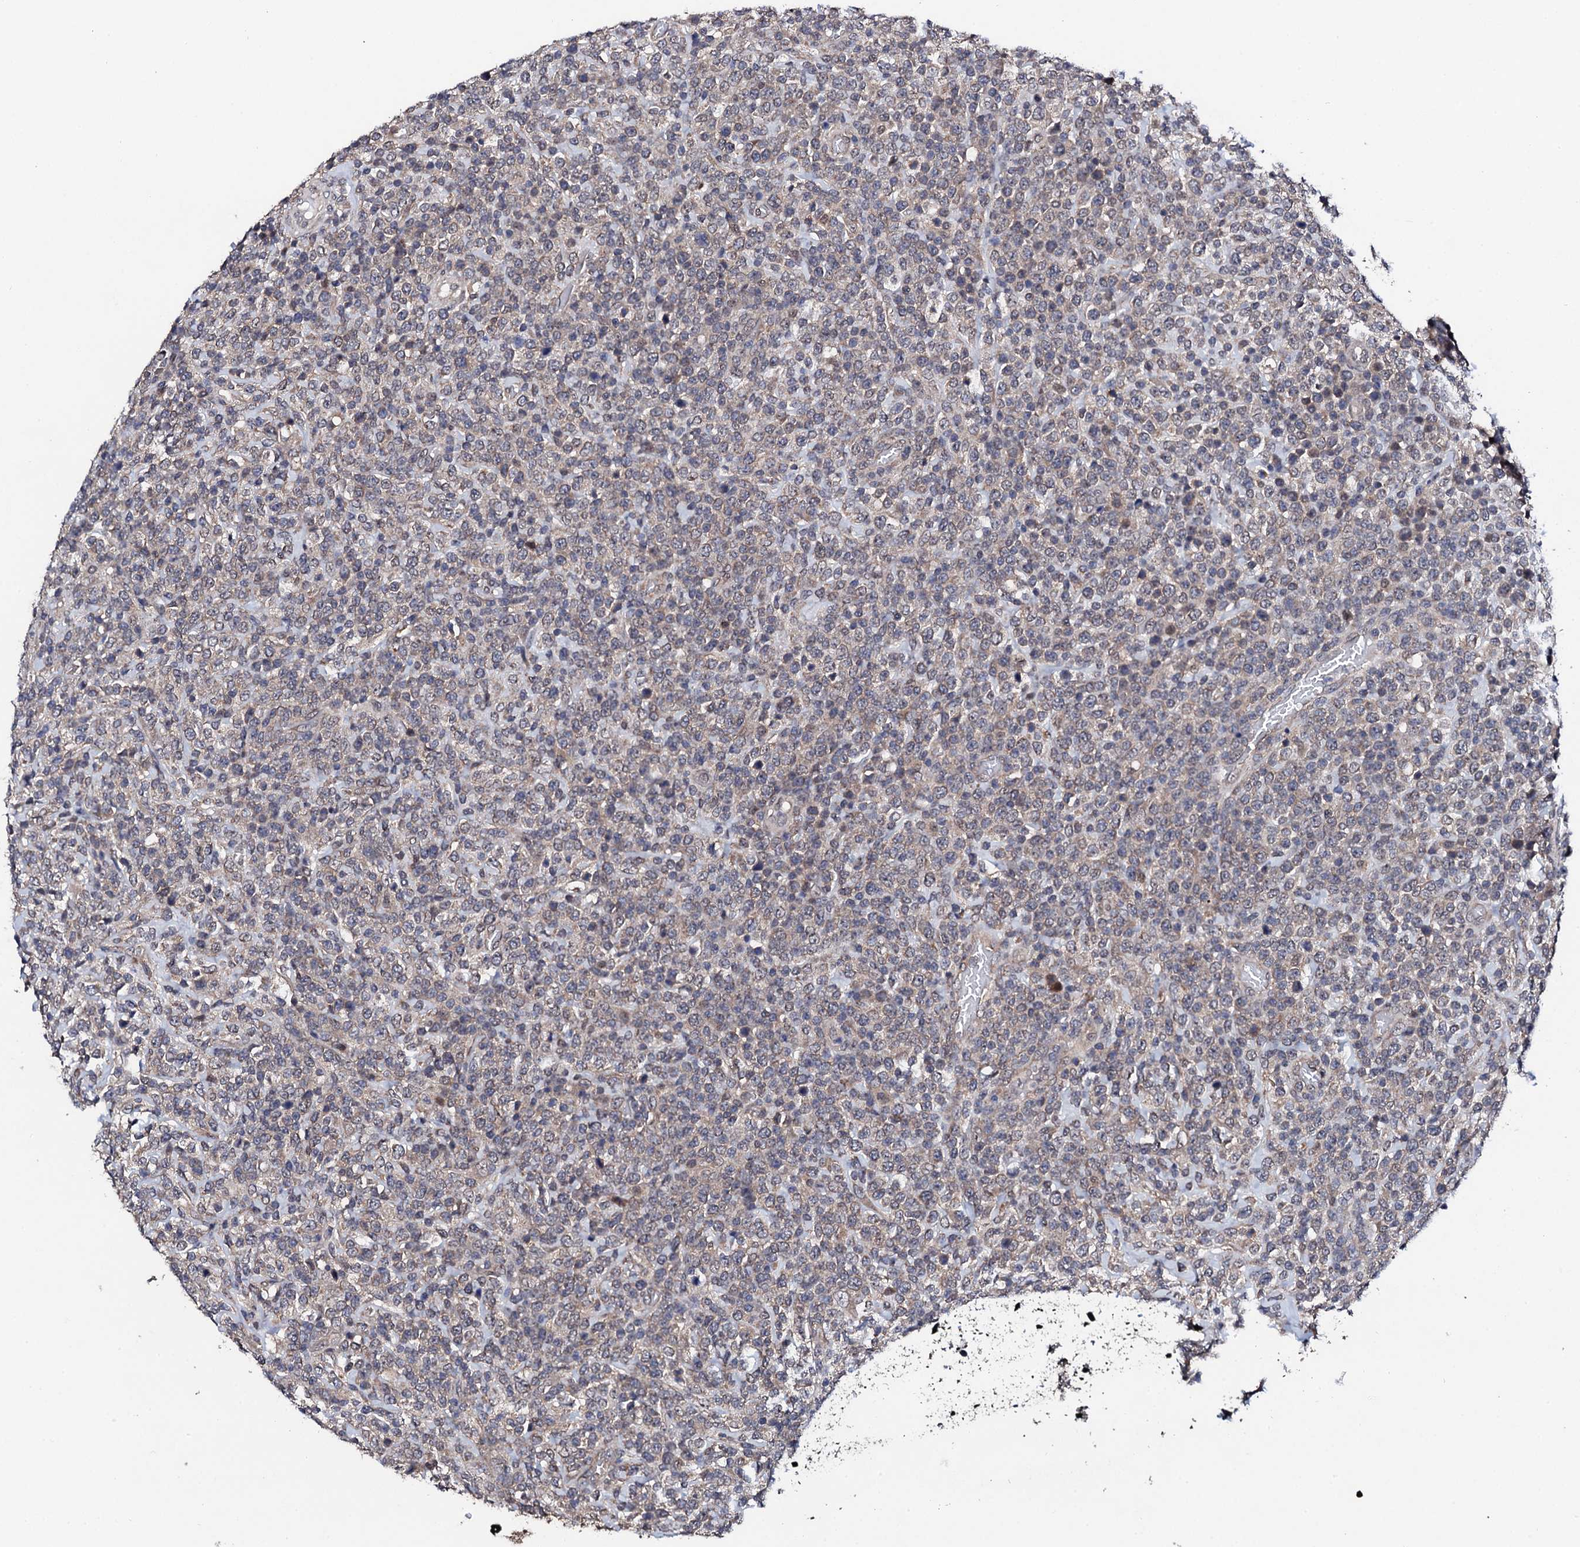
{"staining": {"intensity": "weak", "quantity": "25%-75%", "location": "cytoplasmic/membranous"}, "tissue": "lymphoma", "cell_type": "Tumor cells", "image_type": "cancer", "snomed": [{"axis": "morphology", "description": "Malignant lymphoma, non-Hodgkin's type, High grade"}, {"axis": "topography", "description": "Colon"}], "caption": "Approximately 25%-75% of tumor cells in high-grade malignant lymphoma, non-Hodgkin's type demonstrate weak cytoplasmic/membranous protein expression as visualized by brown immunohistochemical staining.", "gene": "IP6K1", "patient": {"sex": "female", "age": 53}}